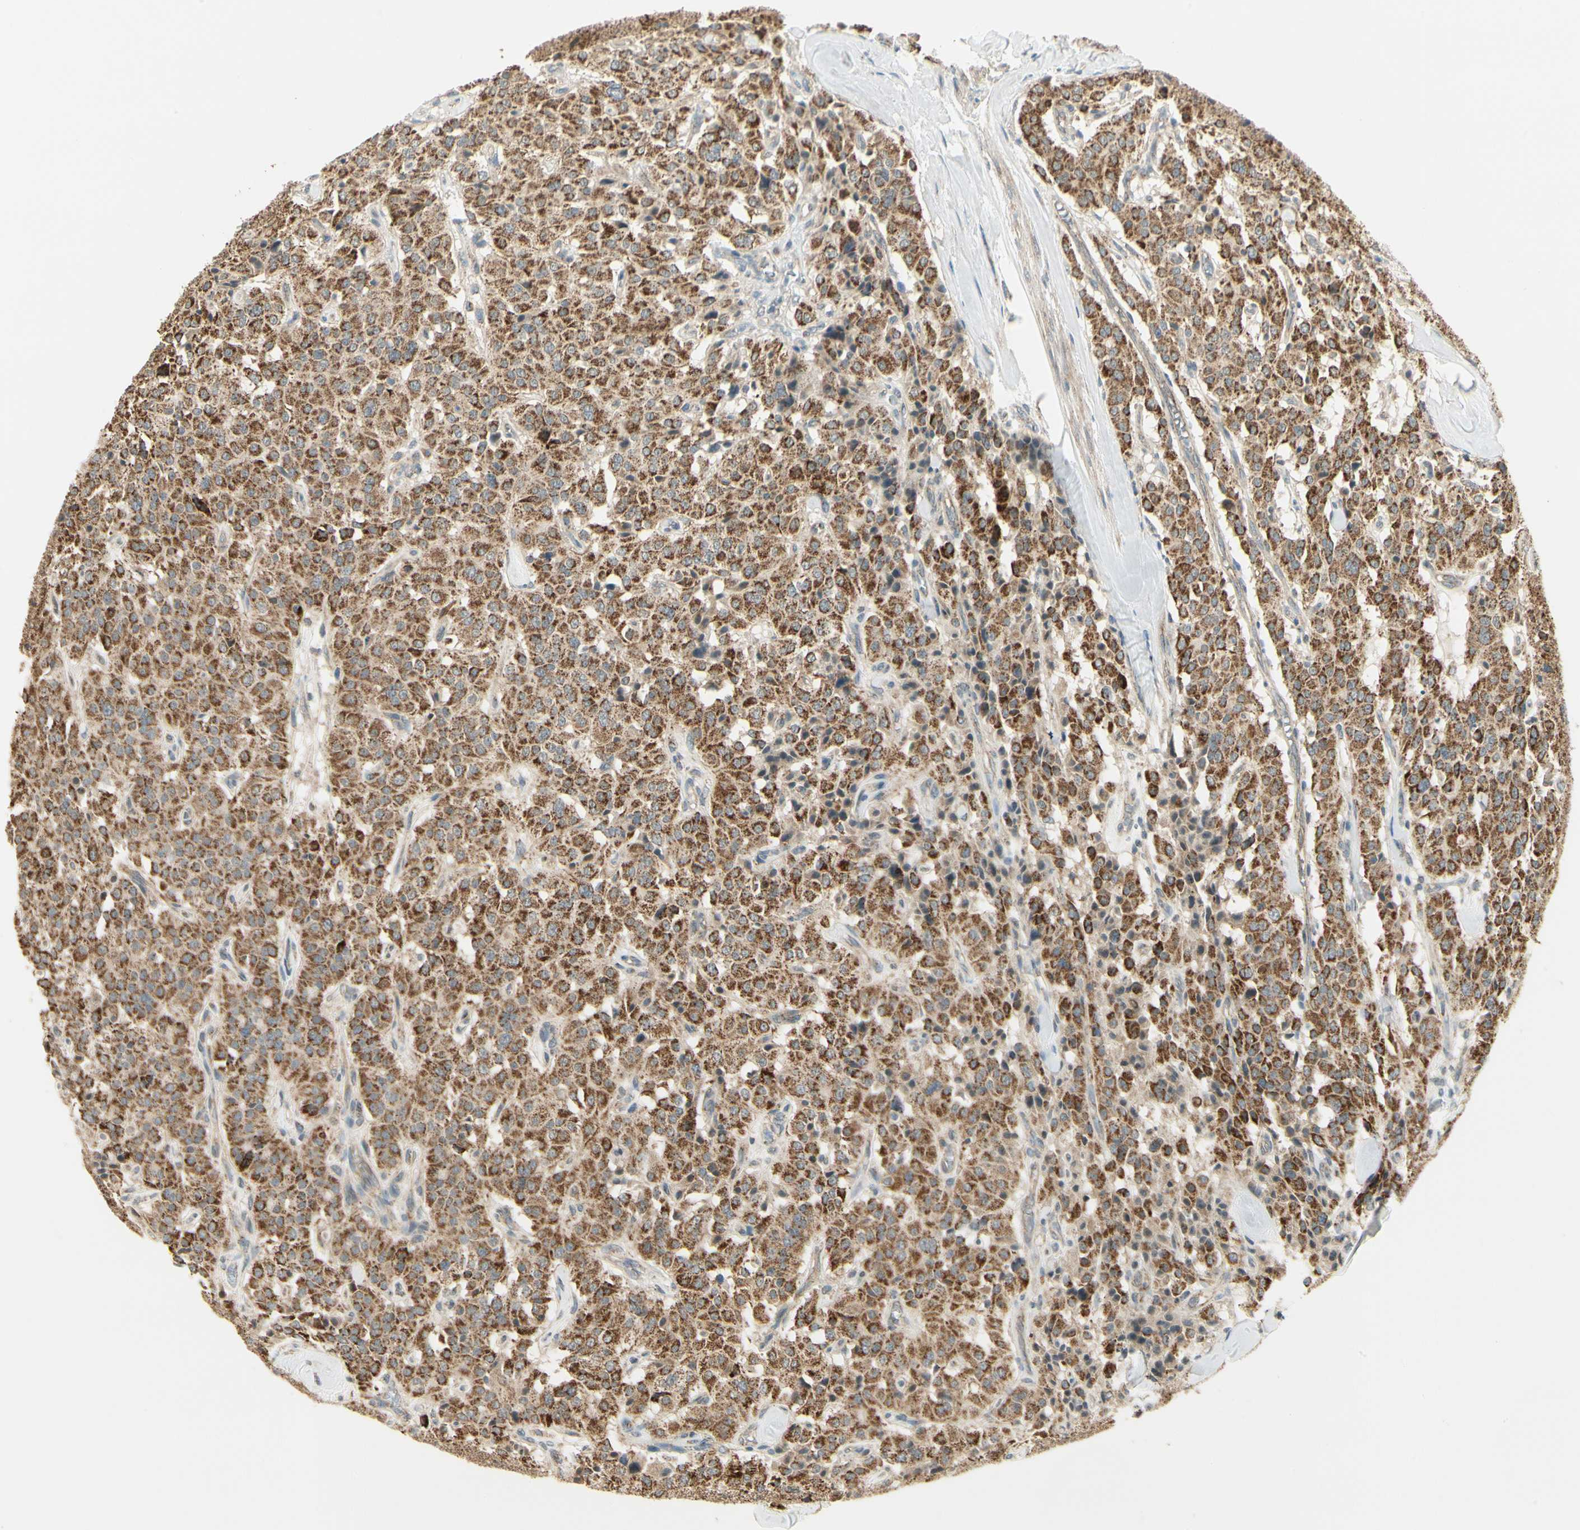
{"staining": {"intensity": "strong", "quantity": ">75%", "location": "cytoplasmic/membranous"}, "tissue": "carcinoid", "cell_type": "Tumor cells", "image_type": "cancer", "snomed": [{"axis": "morphology", "description": "Carcinoid, malignant, NOS"}, {"axis": "topography", "description": "Lung"}], "caption": "Immunohistochemistry of carcinoid (malignant) demonstrates high levels of strong cytoplasmic/membranous expression in approximately >75% of tumor cells. (DAB (3,3'-diaminobenzidine) = brown stain, brightfield microscopy at high magnification).", "gene": "EPHB3", "patient": {"sex": "male", "age": 30}}